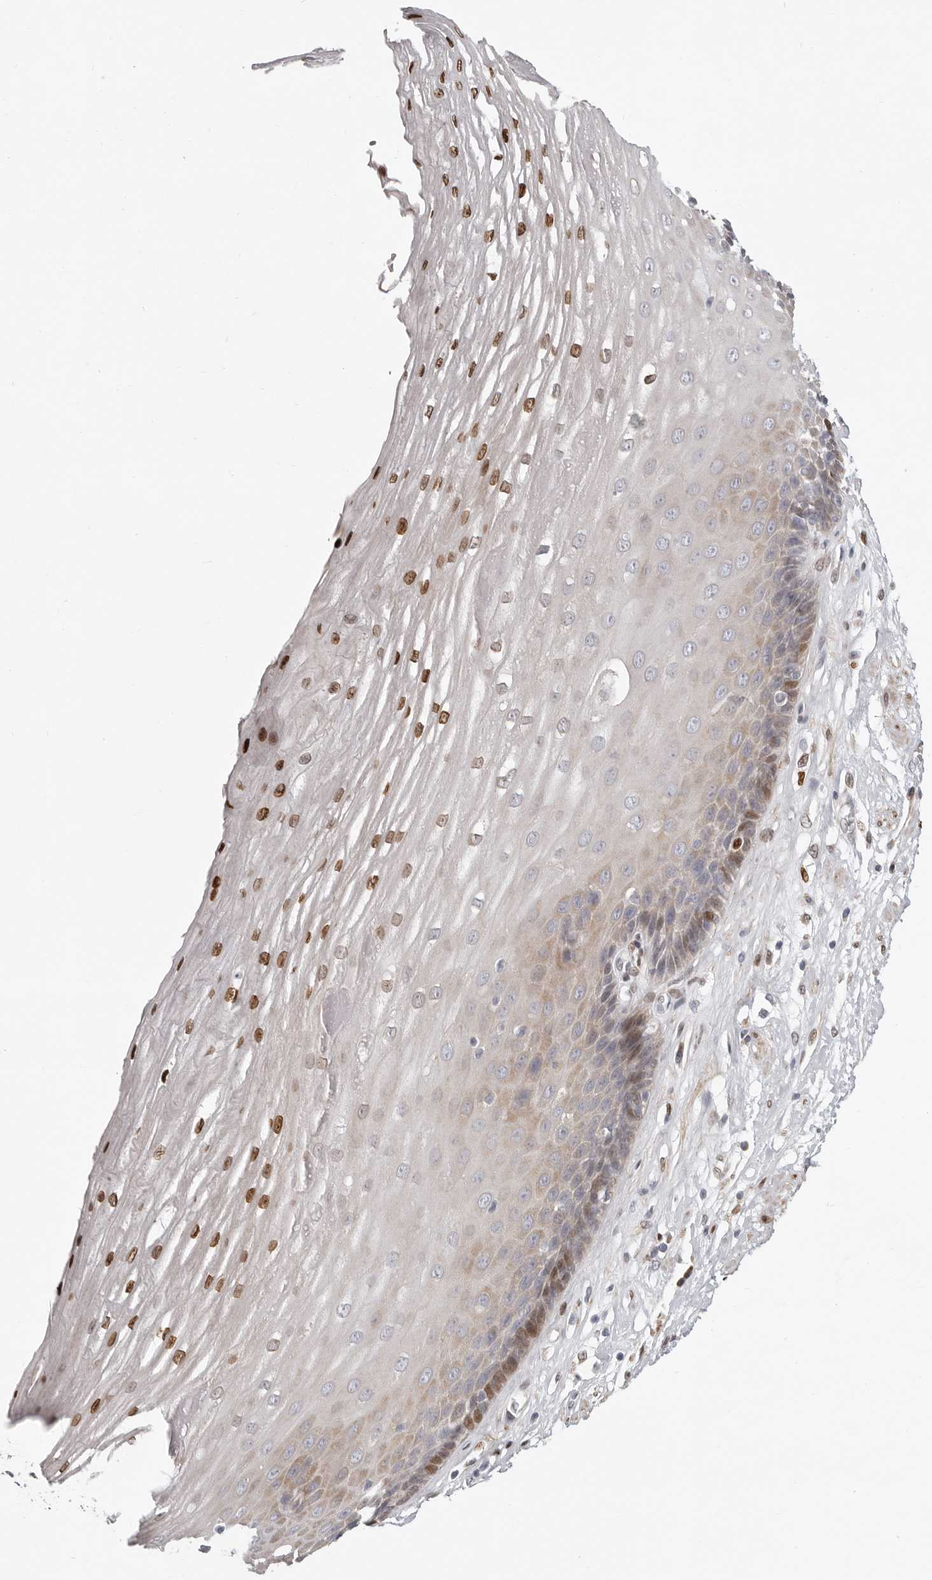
{"staining": {"intensity": "strong", "quantity": "<25%", "location": "nuclear"}, "tissue": "esophagus", "cell_type": "Squamous epithelial cells", "image_type": "normal", "snomed": [{"axis": "morphology", "description": "Normal tissue, NOS"}, {"axis": "topography", "description": "Esophagus"}], "caption": "Protein analysis of normal esophagus exhibits strong nuclear positivity in approximately <25% of squamous epithelial cells. Nuclei are stained in blue.", "gene": "SRP19", "patient": {"sex": "male", "age": 62}}